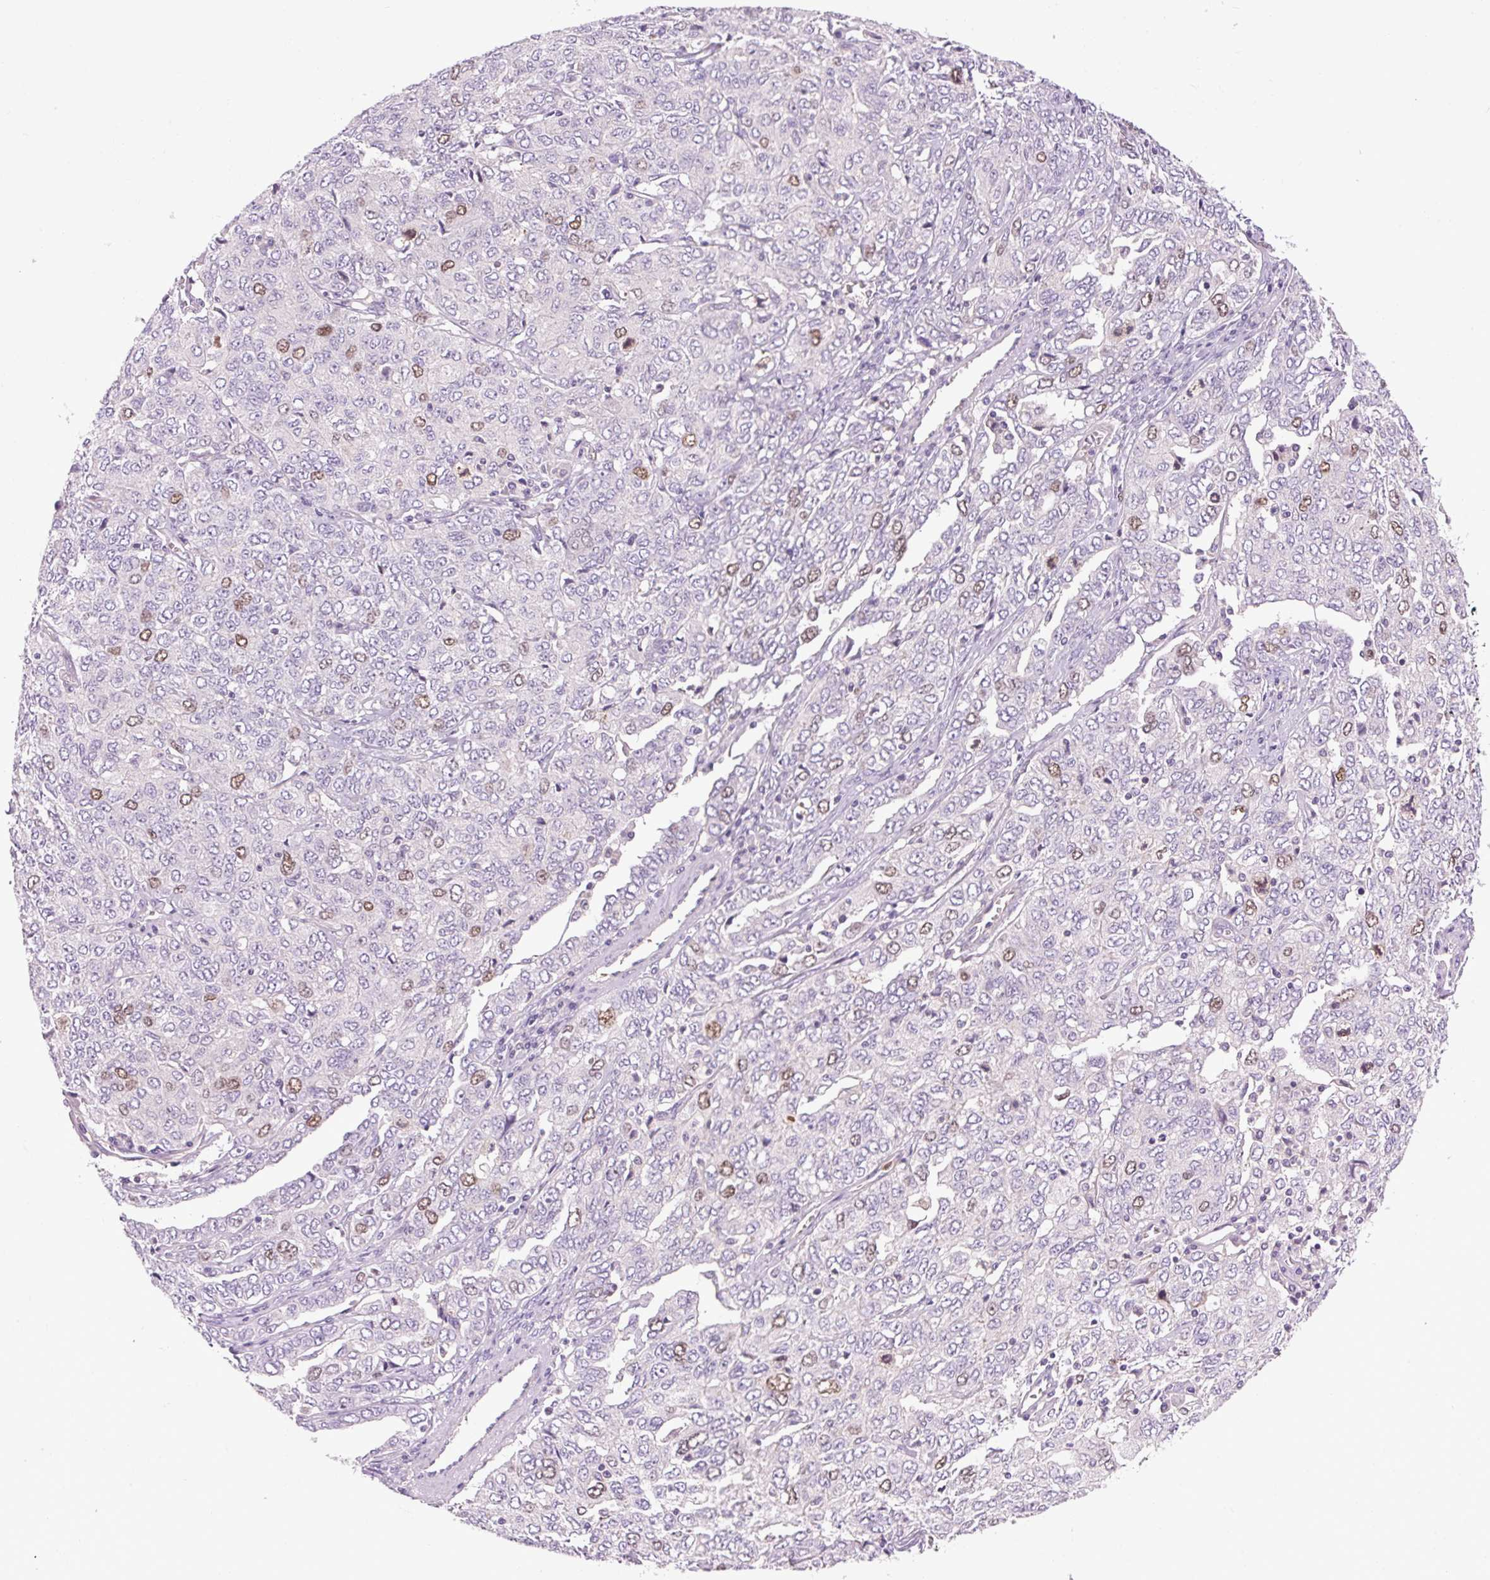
{"staining": {"intensity": "moderate", "quantity": "<25%", "location": "nuclear"}, "tissue": "ovarian cancer", "cell_type": "Tumor cells", "image_type": "cancer", "snomed": [{"axis": "morphology", "description": "Carcinoma, endometroid"}, {"axis": "topography", "description": "Ovary"}], "caption": "Immunohistochemical staining of human ovarian cancer exhibits low levels of moderate nuclear protein expression in approximately <25% of tumor cells.", "gene": "KIFC1", "patient": {"sex": "female", "age": 62}}